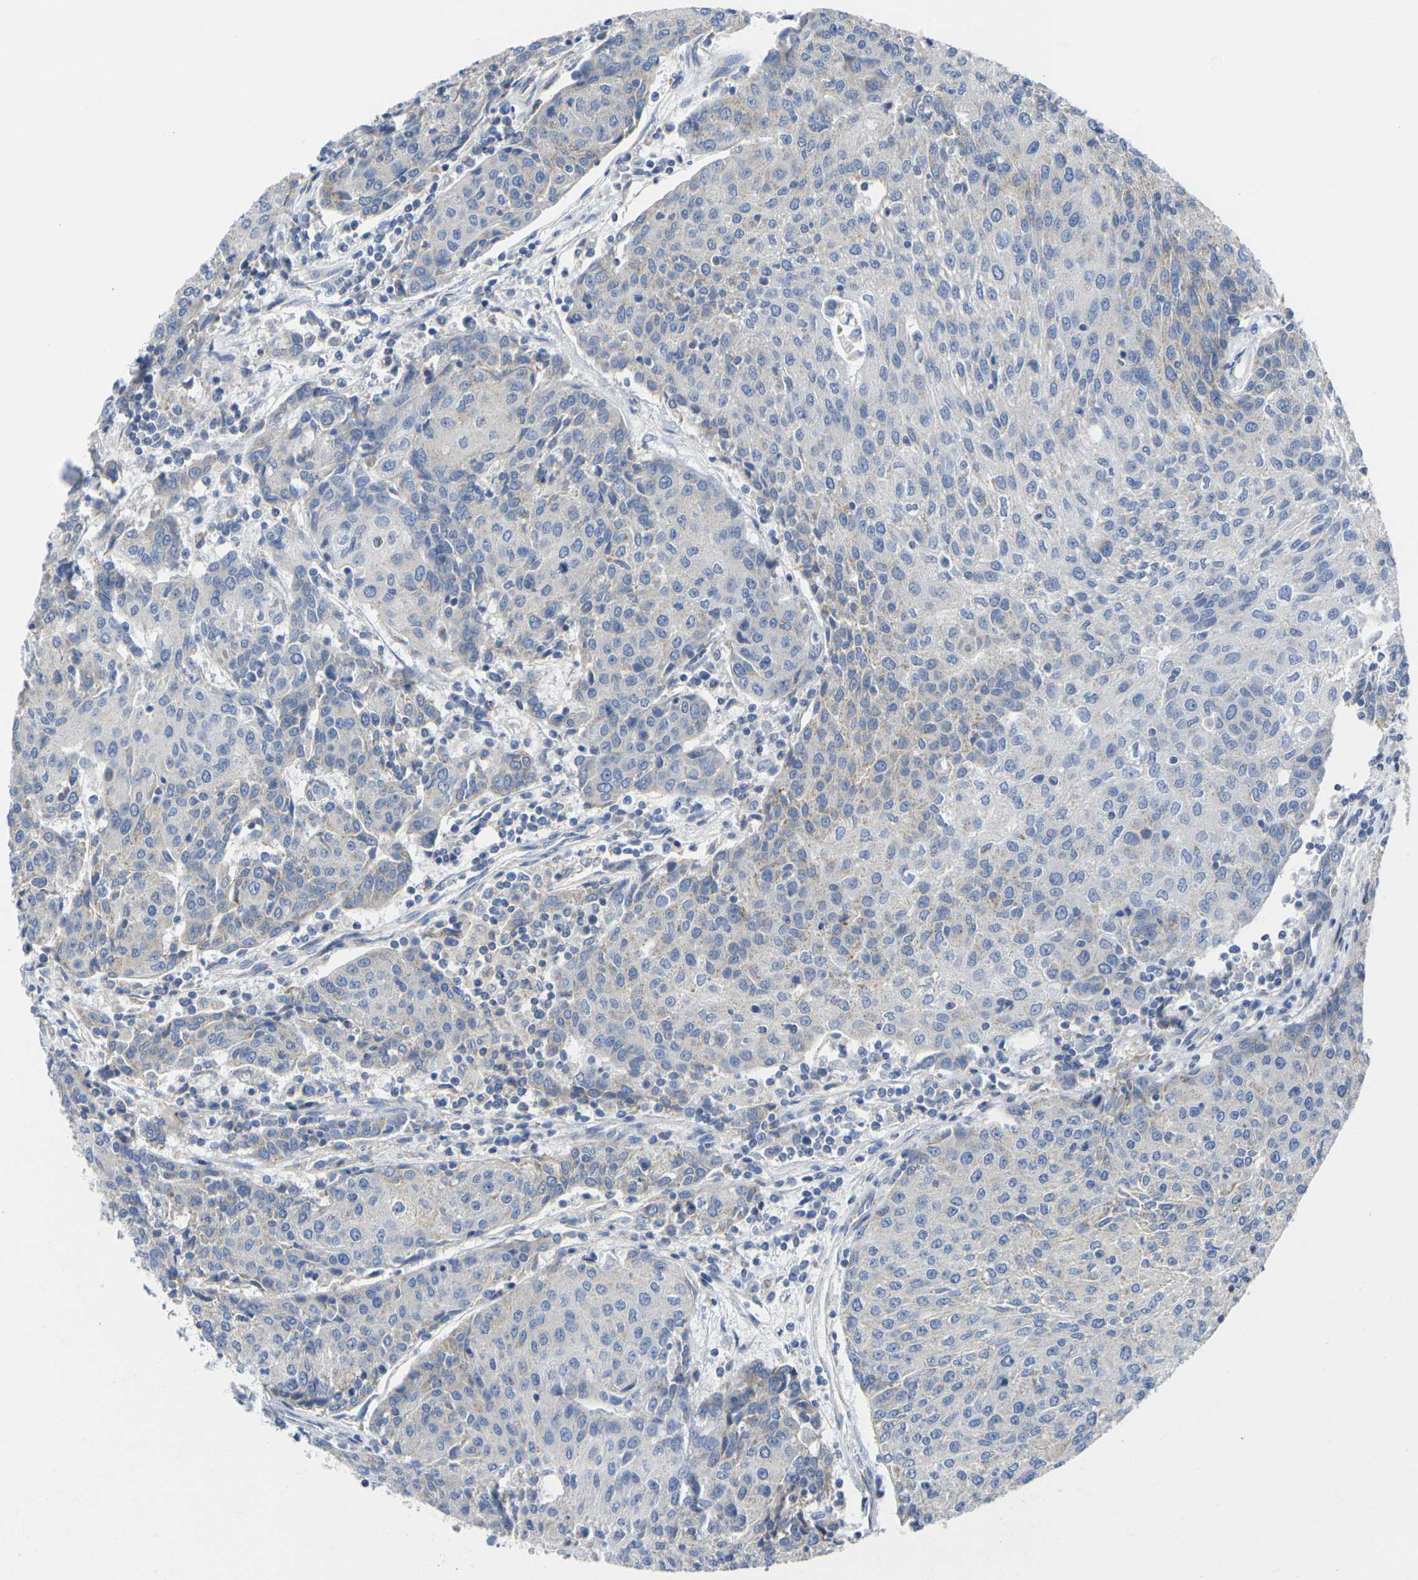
{"staining": {"intensity": "weak", "quantity": "<25%", "location": "cytoplasmic/membranous"}, "tissue": "urothelial cancer", "cell_type": "Tumor cells", "image_type": "cancer", "snomed": [{"axis": "morphology", "description": "Urothelial carcinoma, High grade"}, {"axis": "topography", "description": "Urinary bladder"}], "caption": "Urothelial cancer stained for a protein using IHC demonstrates no expression tumor cells.", "gene": "TMEM204", "patient": {"sex": "female", "age": 85}}